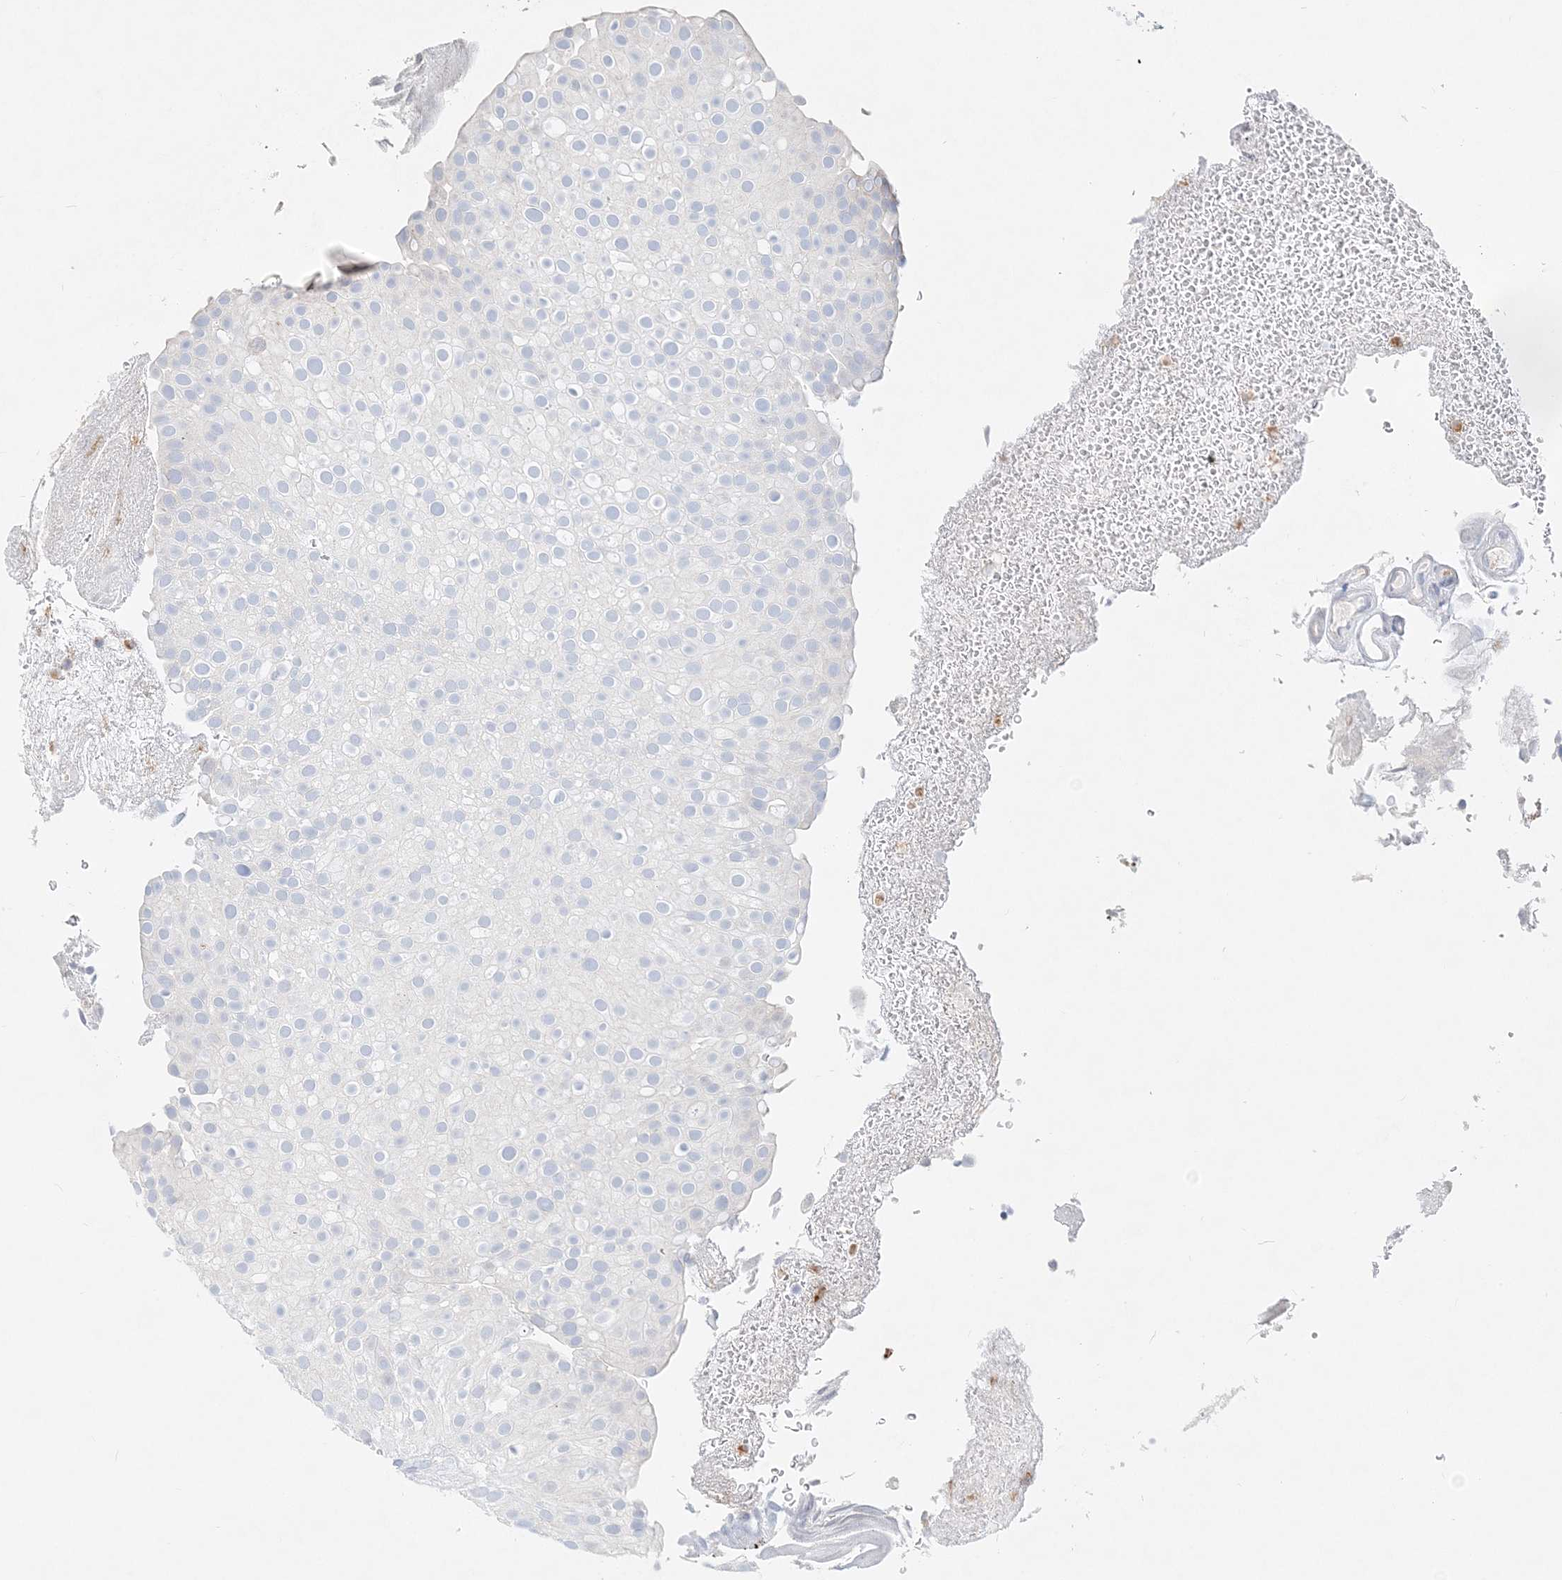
{"staining": {"intensity": "negative", "quantity": "none", "location": "none"}, "tissue": "urothelial cancer", "cell_type": "Tumor cells", "image_type": "cancer", "snomed": [{"axis": "morphology", "description": "Urothelial carcinoma, Low grade"}, {"axis": "topography", "description": "Urinary bladder"}], "caption": "DAB immunohistochemical staining of human urothelial cancer shows no significant expression in tumor cells.", "gene": "DNAH5", "patient": {"sex": "male", "age": 78}}